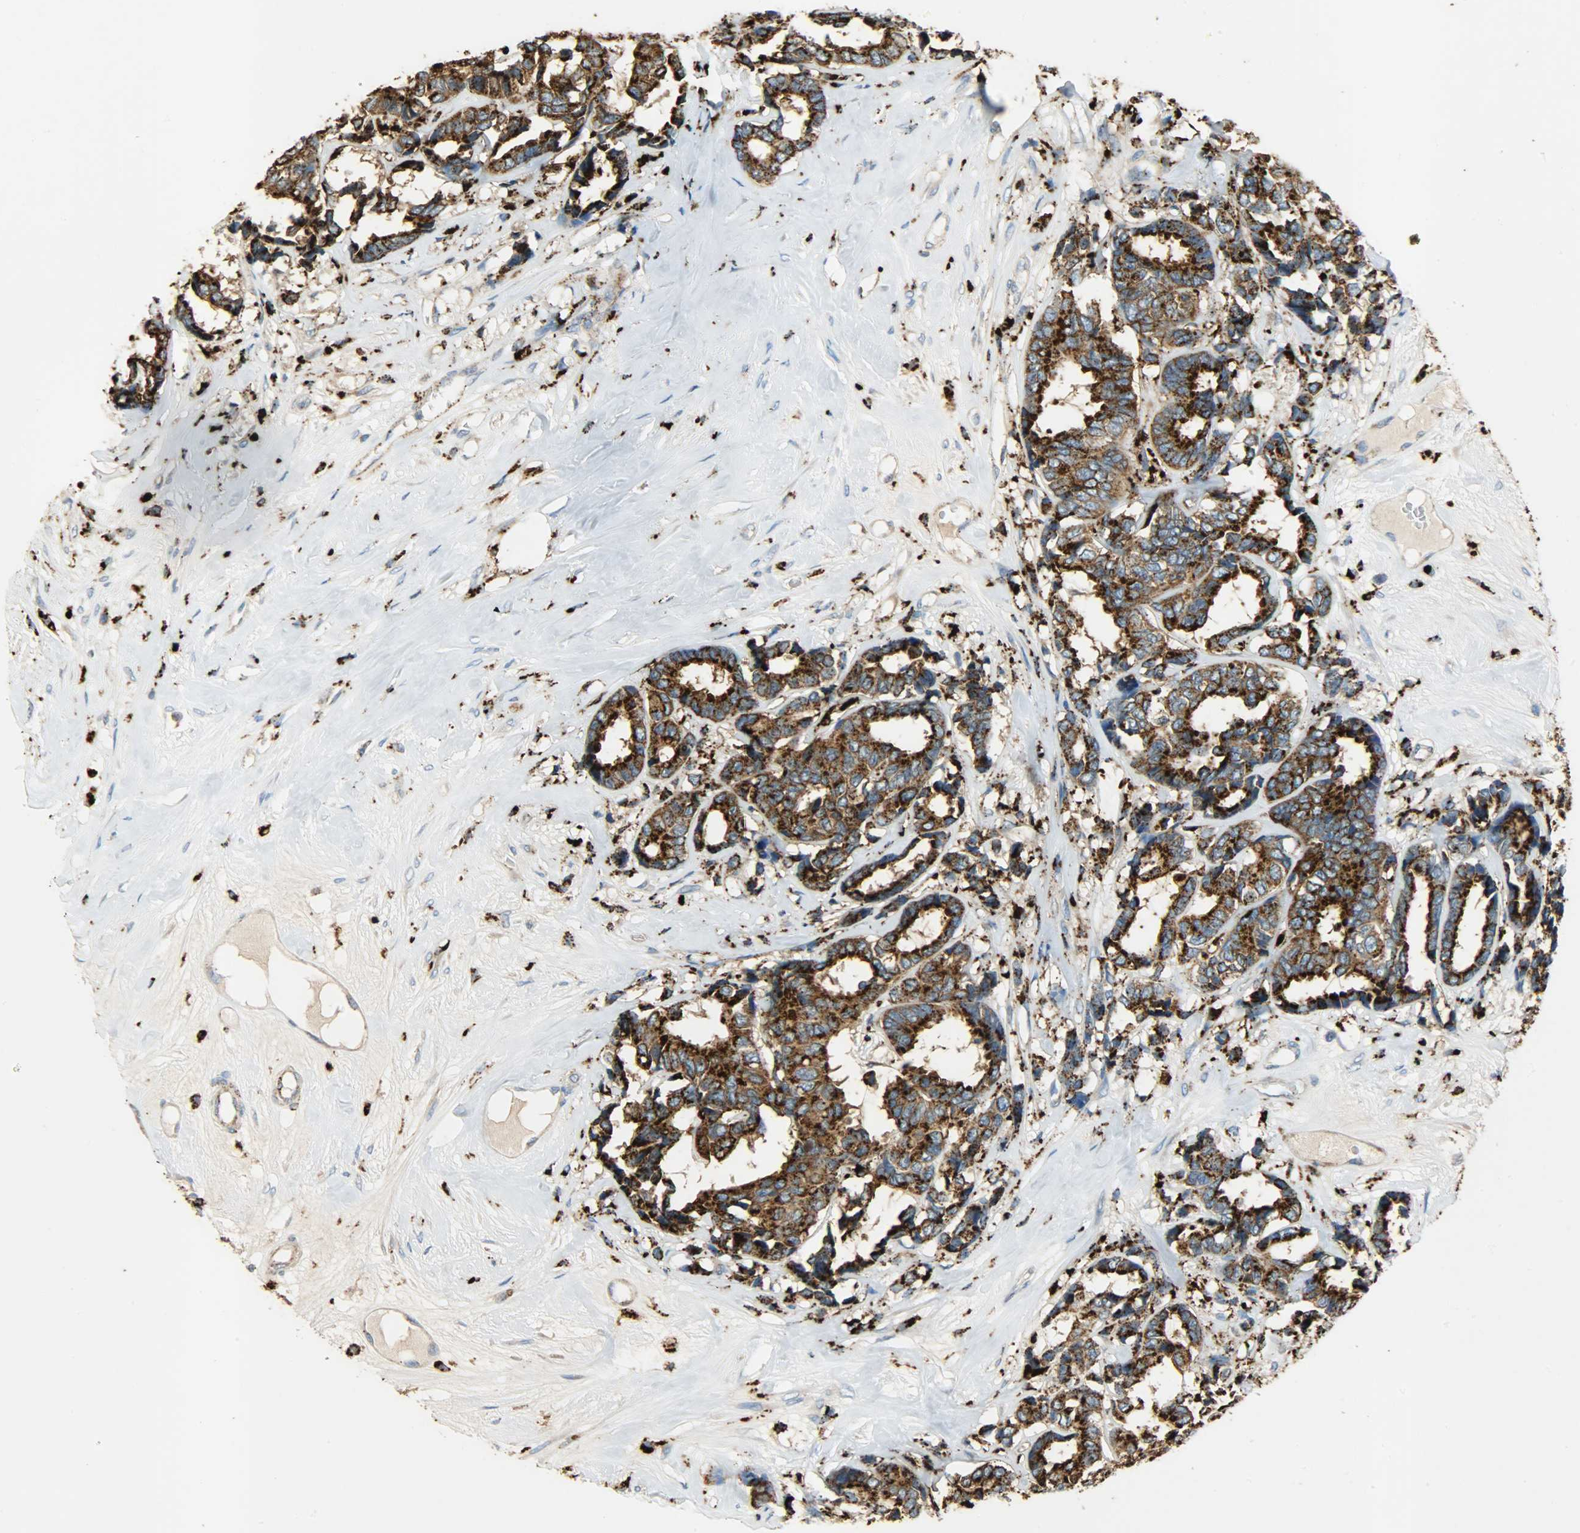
{"staining": {"intensity": "strong", "quantity": ">75%", "location": "cytoplasmic/membranous"}, "tissue": "breast cancer", "cell_type": "Tumor cells", "image_type": "cancer", "snomed": [{"axis": "morphology", "description": "Duct carcinoma"}, {"axis": "topography", "description": "Breast"}], "caption": "Human infiltrating ductal carcinoma (breast) stained for a protein (brown) displays strong cytoplasmic/membranous positive positivity in approximately >75% of tumor cells.", "gene": "ASAH1", "patient": {"sex": "female", "age": 87}}